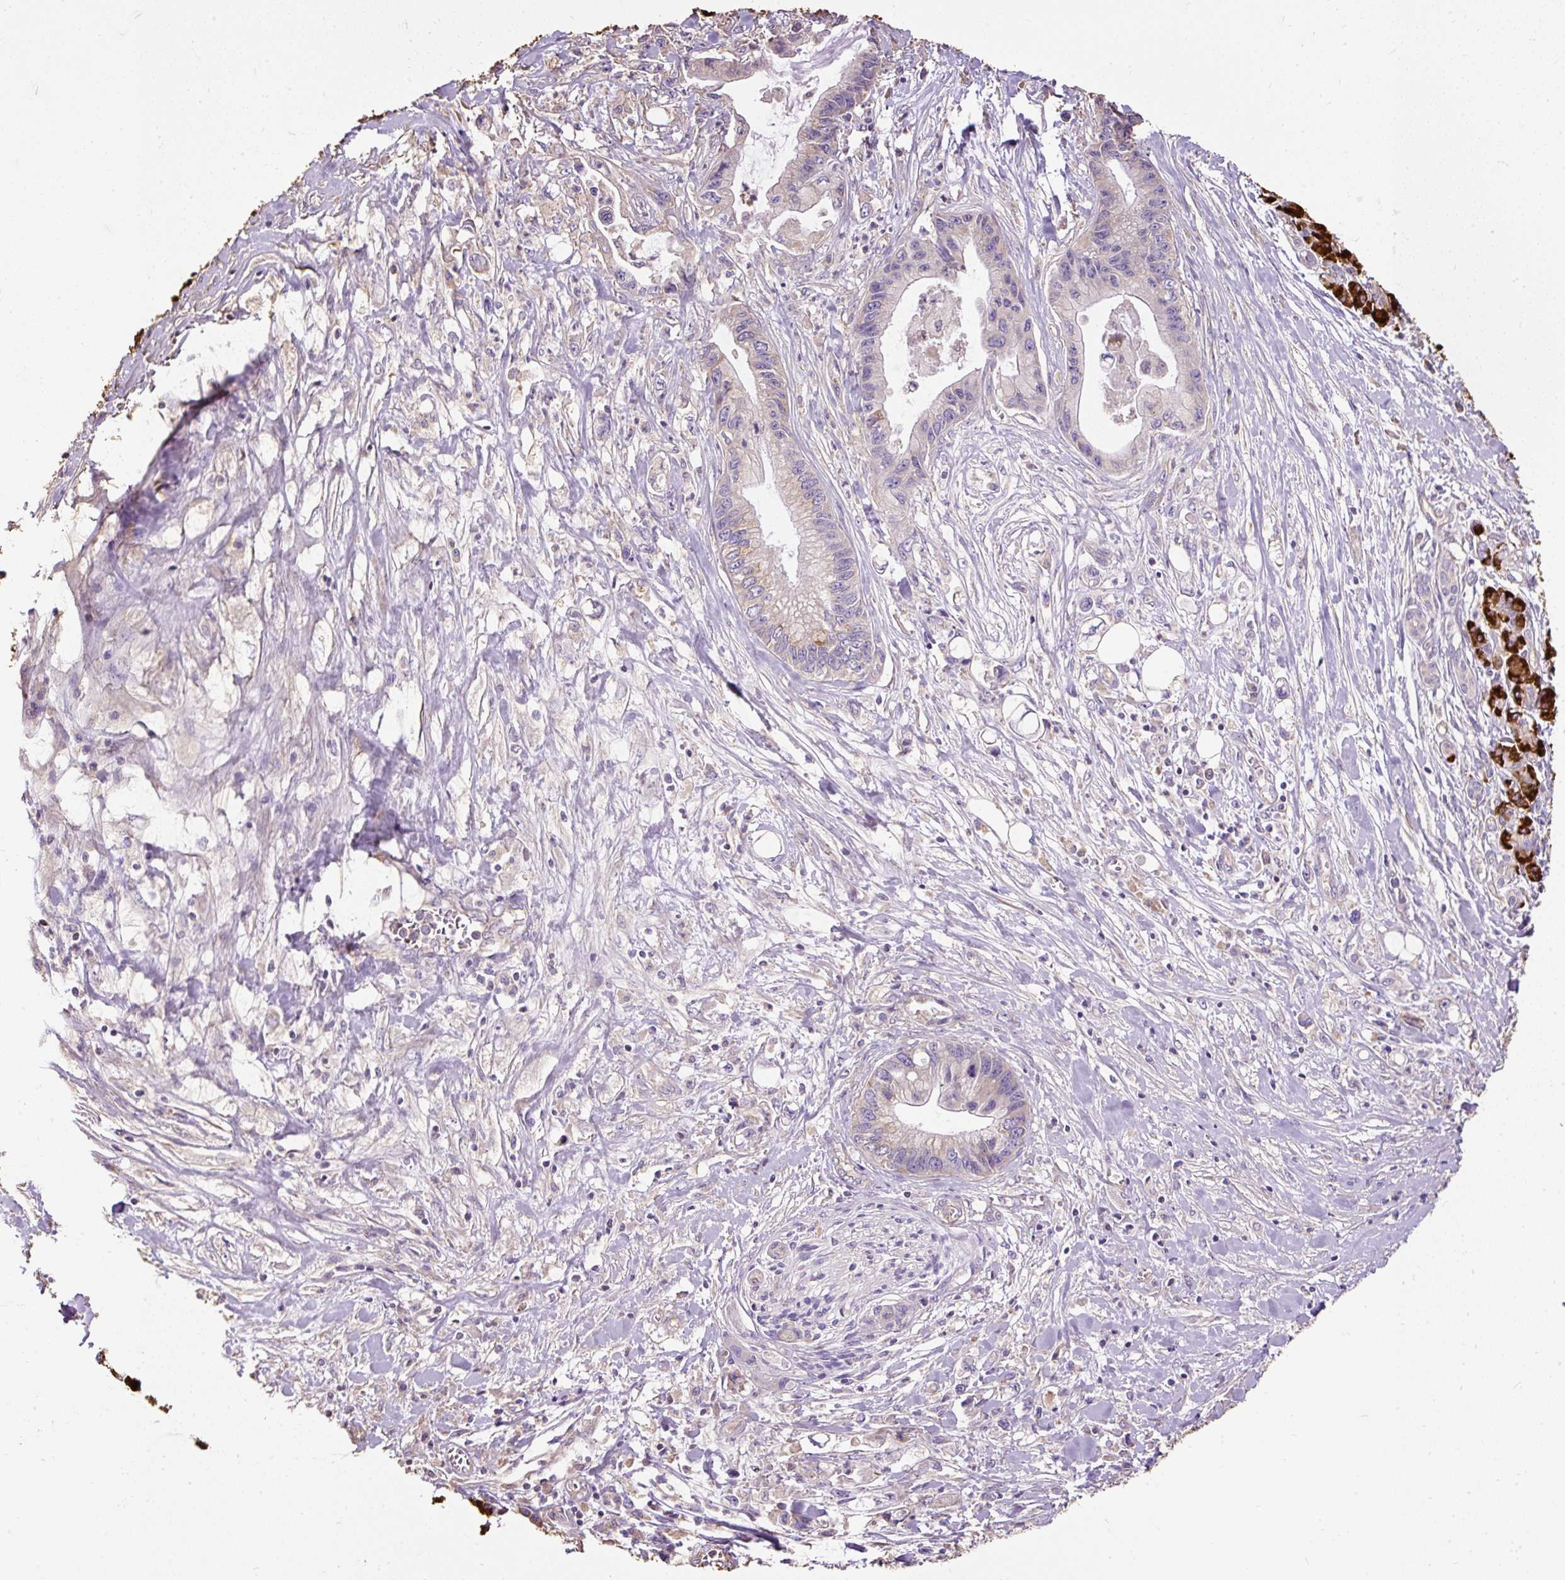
{"staining": {"intensity": "weak", "quantity": "<25%", "location": "cytoplasmic/membranous"}, "tissue": "pancreatic cancer", "cell_type": "Tumor cells", "image_type": "cancer", "snomed": [{"axis": "morphology", "description": "Adenocarcinoma, NOS"}, {"axis": "topography", "description": "Pancreas"}], "caption": "This is an IHC micrograph of human pancreatic adenocarcinoma. There is no staining in tumor cells.", "gene": "PDIA2", "patient": {"sex": "male", "age": 61}}